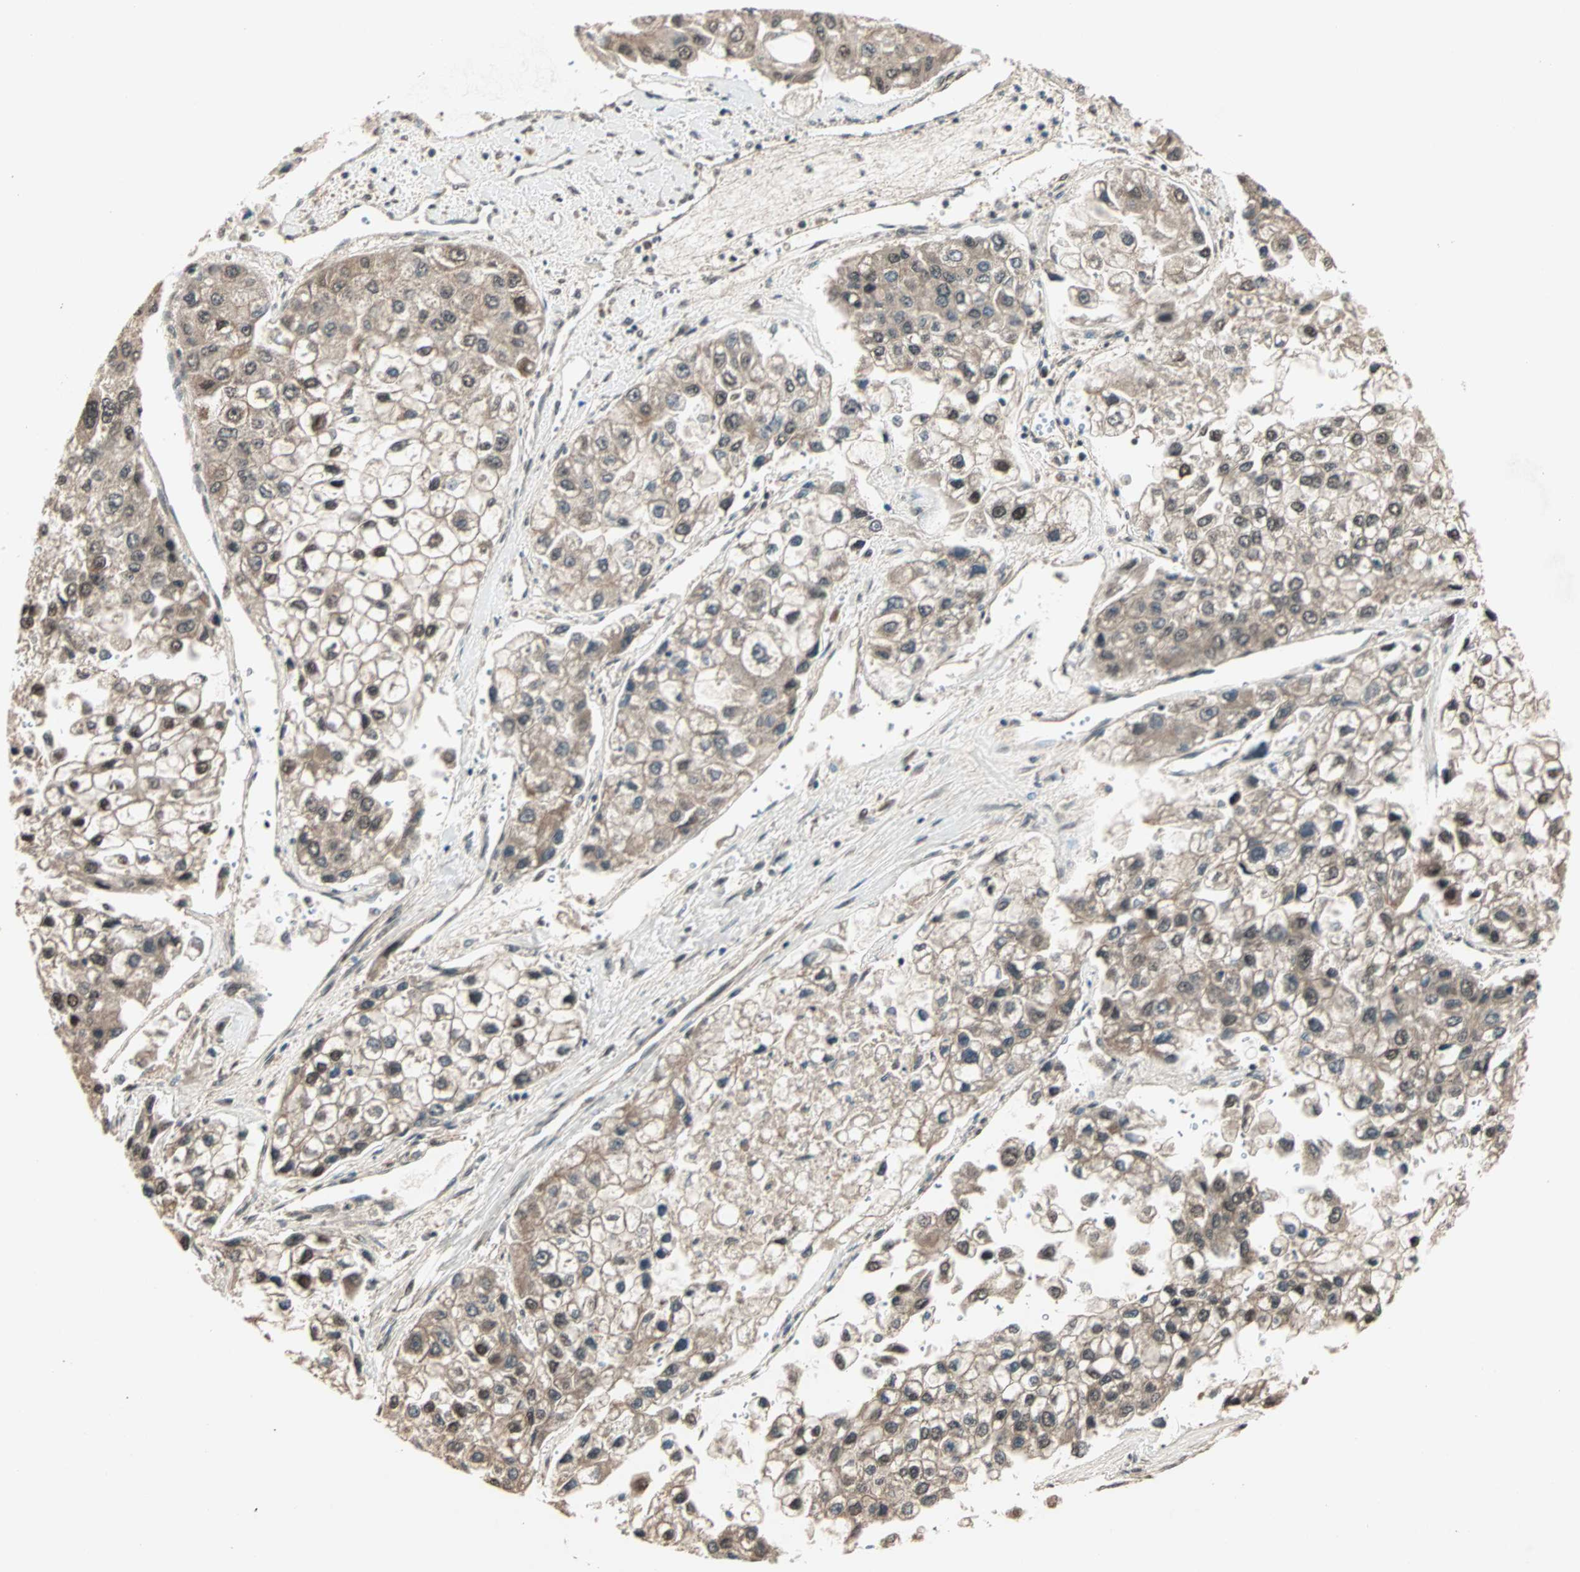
{"staining": {"intensity": "moderate", "quantity": "<25%", "location": "cytoplasmic/membranous,nuclear"}, "tissue": "liver cancer", "cell_type": "Tumor cells", "image_type": "cancer", "snomed": [{"axis": "morphology", "description": "Carcinoma, Hepatocellular, NOS"}, {"axis": "topography", "description": "Liver"}], "caption": "DAB immunohistochemical staining of human liver hepatocellular carcinoma demonstrates moderate cytoplasmic/membranous and nuclear protein staining in about <25% of tumor cells.", "gene": "ZNF701", "patient": {"sex": "female", "age": 66}}